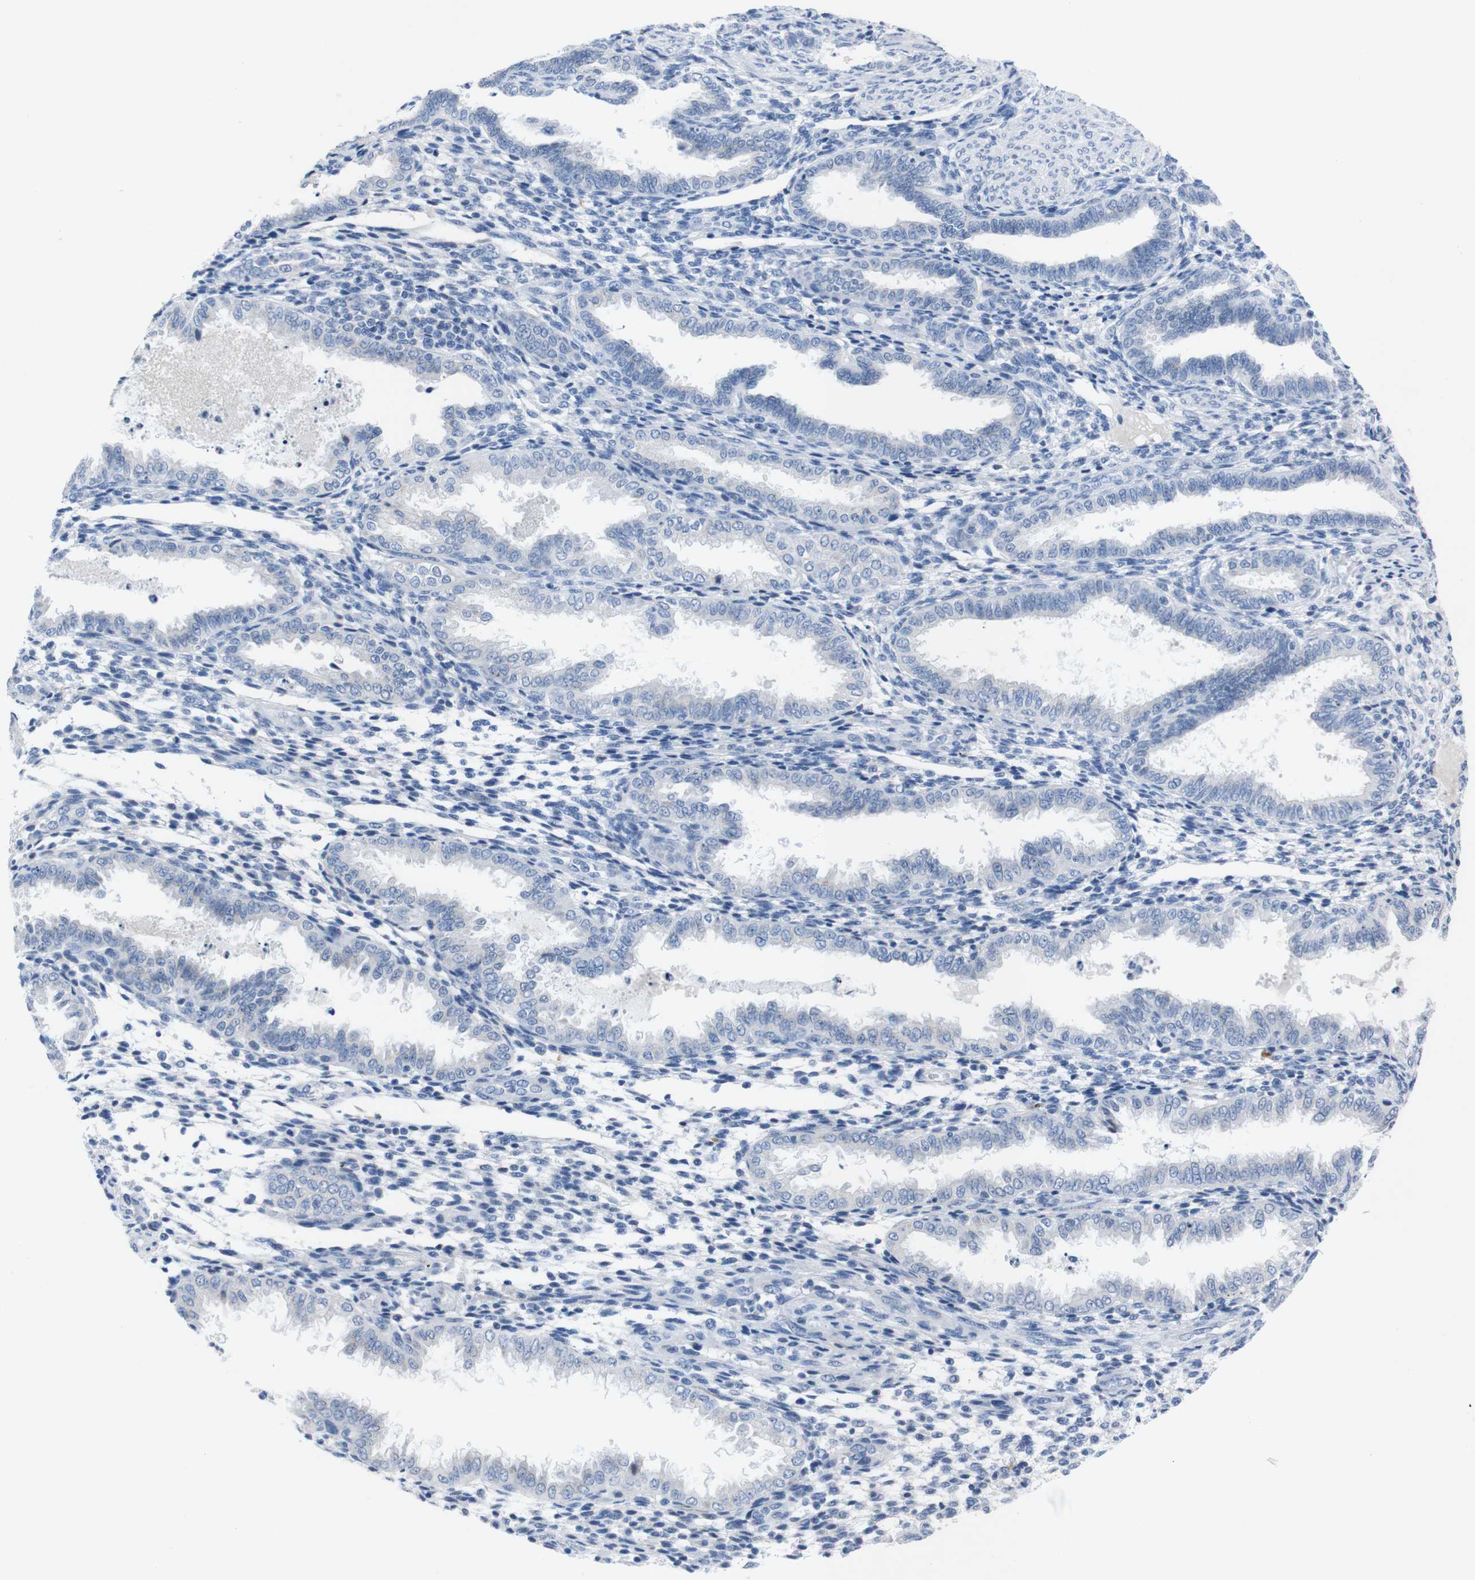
{"staining": {"intensity": "negative", "quantity": "none", "location": "none"}, "tissue": "endometrium", "cell_type": "Cells in endometrial stroma", "image_type": "normal", "snomed": [{"axis": "morphology", "description": "Normal tissue, NOS"}, {"axis": "topography", "description": "Endometrium"}], "caption": "Endometrium was stained to show a protein in brown. There is no significant staining in cells in endometrial stroma. (DAB IHC, high magnification).", "gene": "IRF4", "patient": {"sex": "female", "age": 33}}